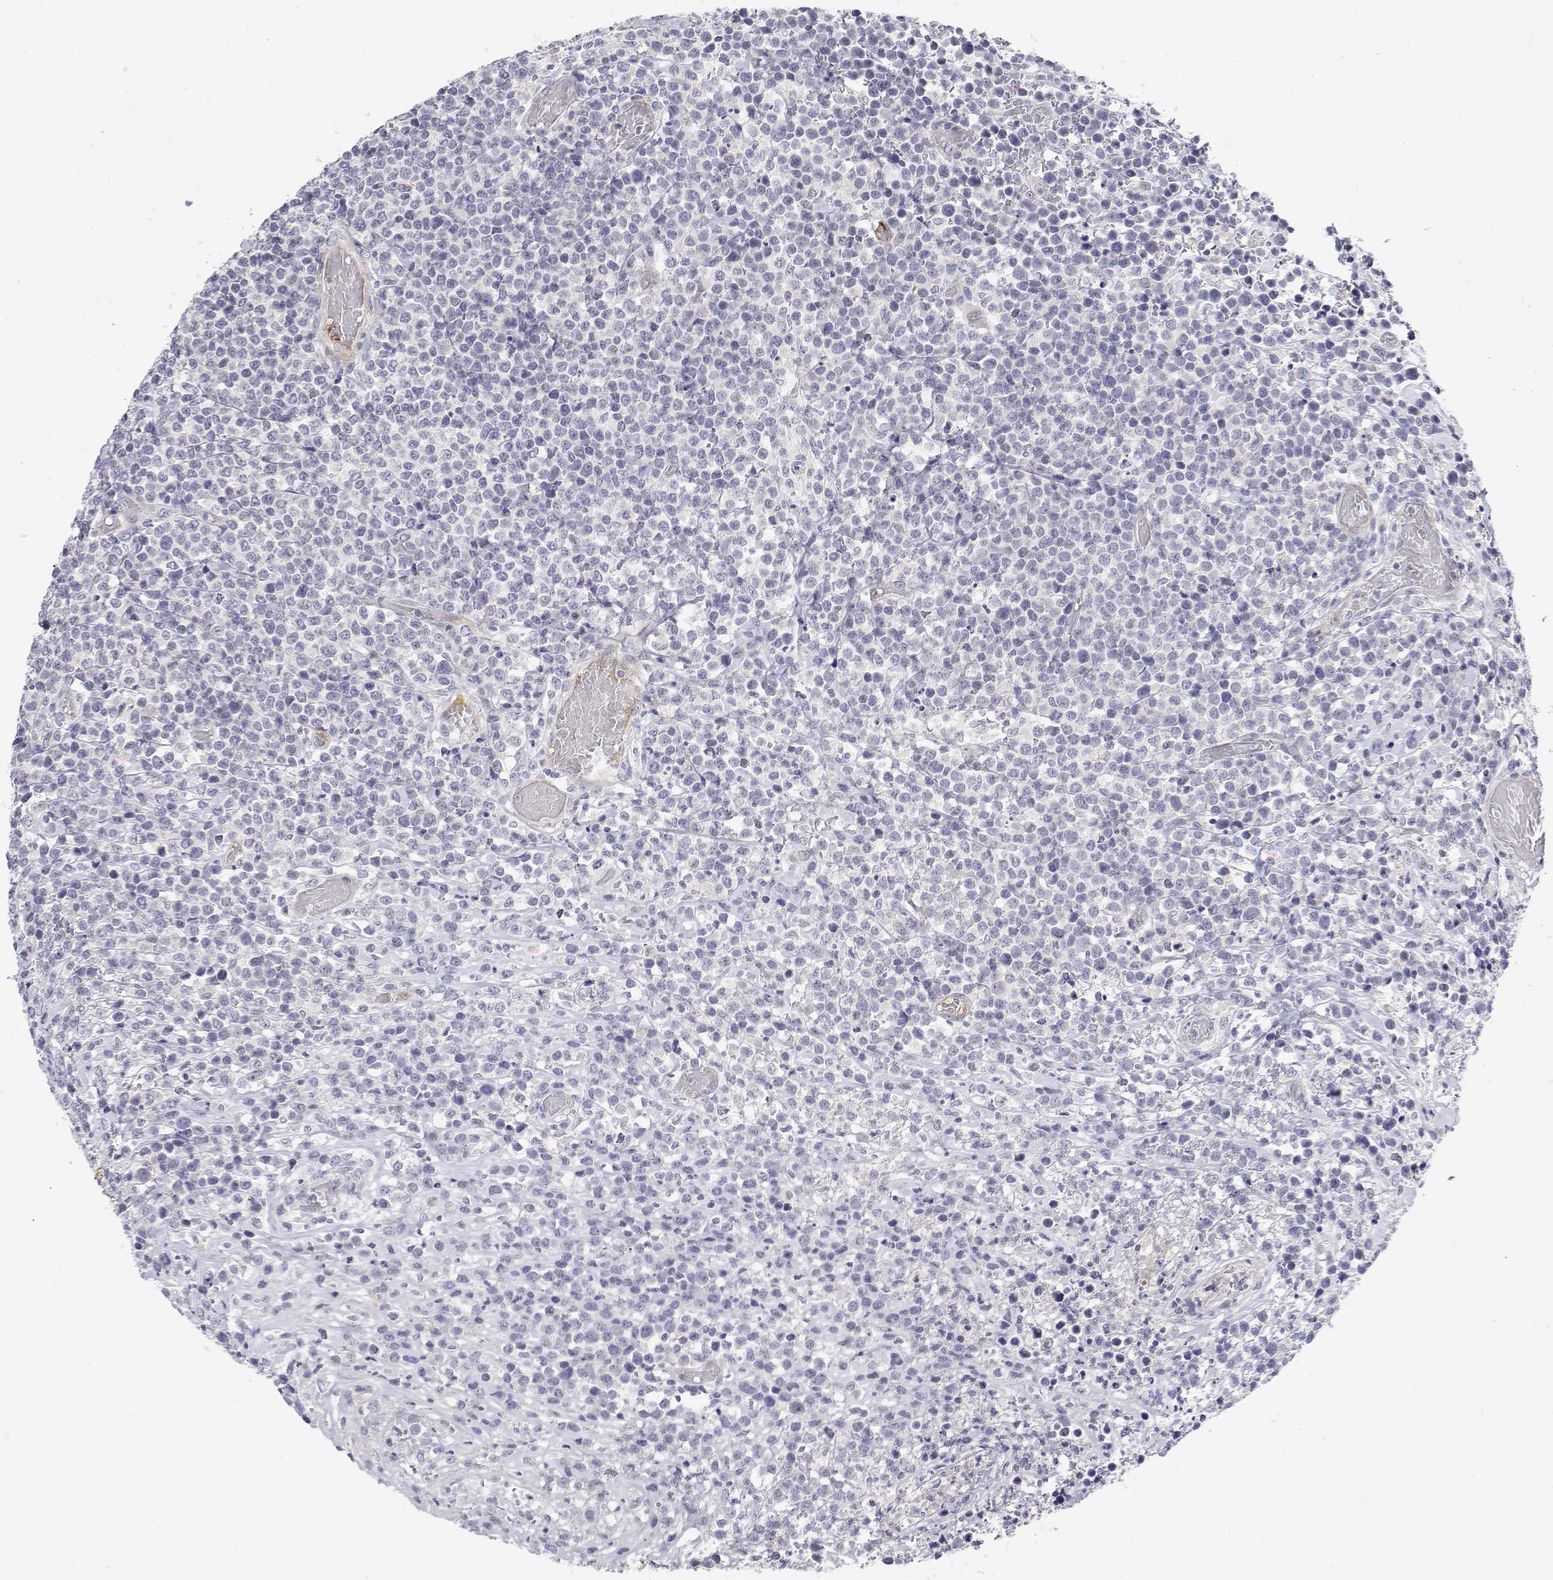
{"staining": {"intensity": "negative", "quantity": "none", "location": "none"}, "tissue": "lymphoma", "cell_type": "Tumor cells", "image_type": "cancer", "snomed": [{"axis": "morphology", "description": "Malignant lymphoma, non-Hodgkin's type, High grade"}, {"axis": "topography", "description": "Soft tissue"}], "caption": "Tumor cells are negative for brown protein staining in lymphoma.", "gene": "GGACT", "patient": {"sex": "female", "age": 56}}